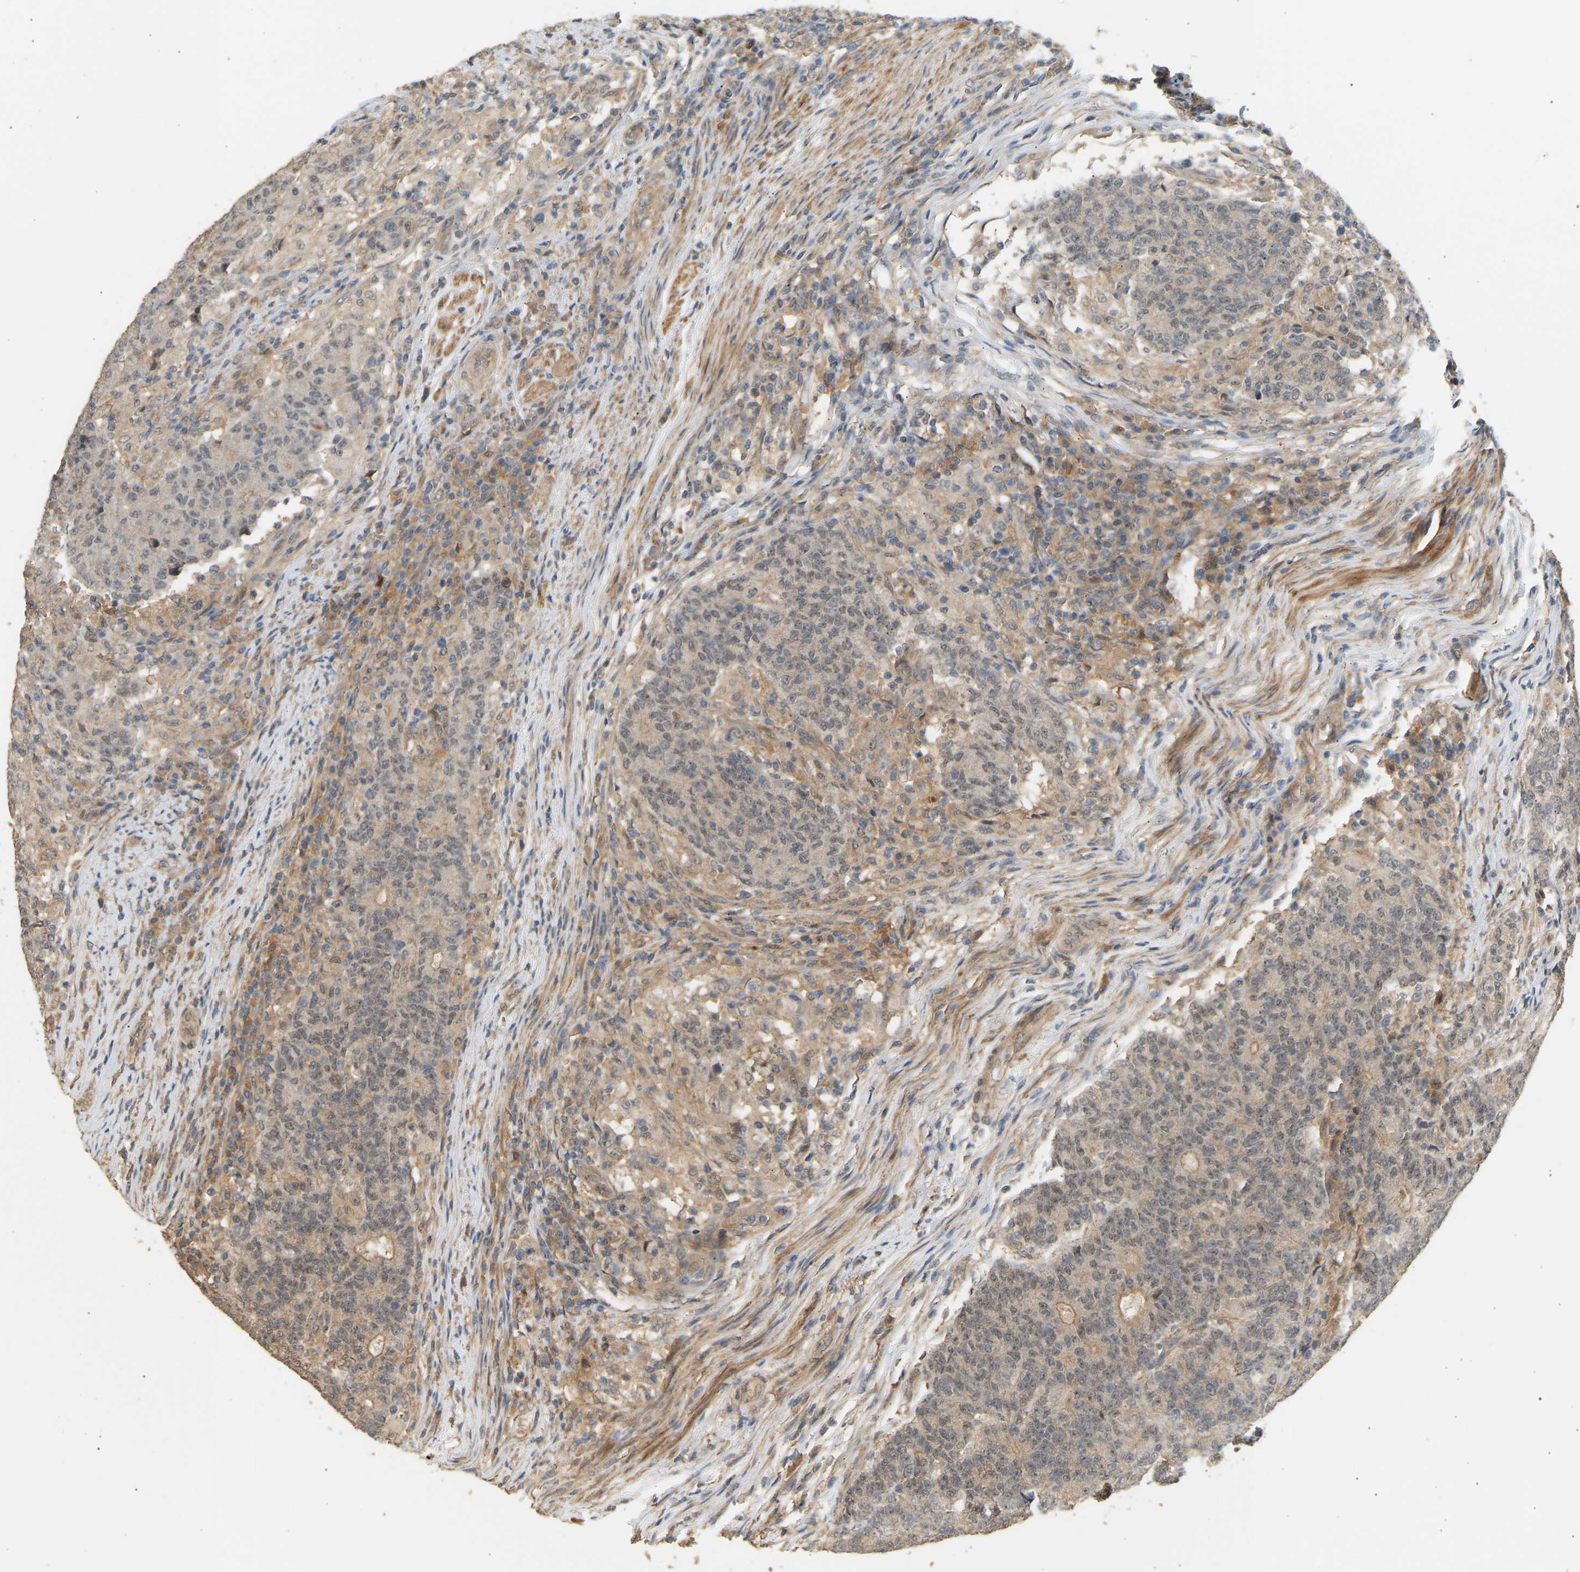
{"staining": {"intensity": "weak", "quantity": ">75%", "location": "cytoplasmic/membranous,nuclear"}, "tissue": "colorectal cancer", "cell_type": "Tumor cells", "image_type": "cancer", "snomed": [{"axis": "morphology", "description": "Normal tissue, NOS"}, {"axis": "morphology", "description": "Adenocarcinoma, NOS"}, {"axis": "topography", "description": "Colon"}], "caption": "High-power microscopy captured an immunohistochemistry image of colorectal cancer (adenocarcinoma), revealing weak cytoplasmic/membranous and nuclear positivity in approximately >75% of tumor cells.", "gene": "RGL1", "patient": {"sex": "female", "age": 75}}